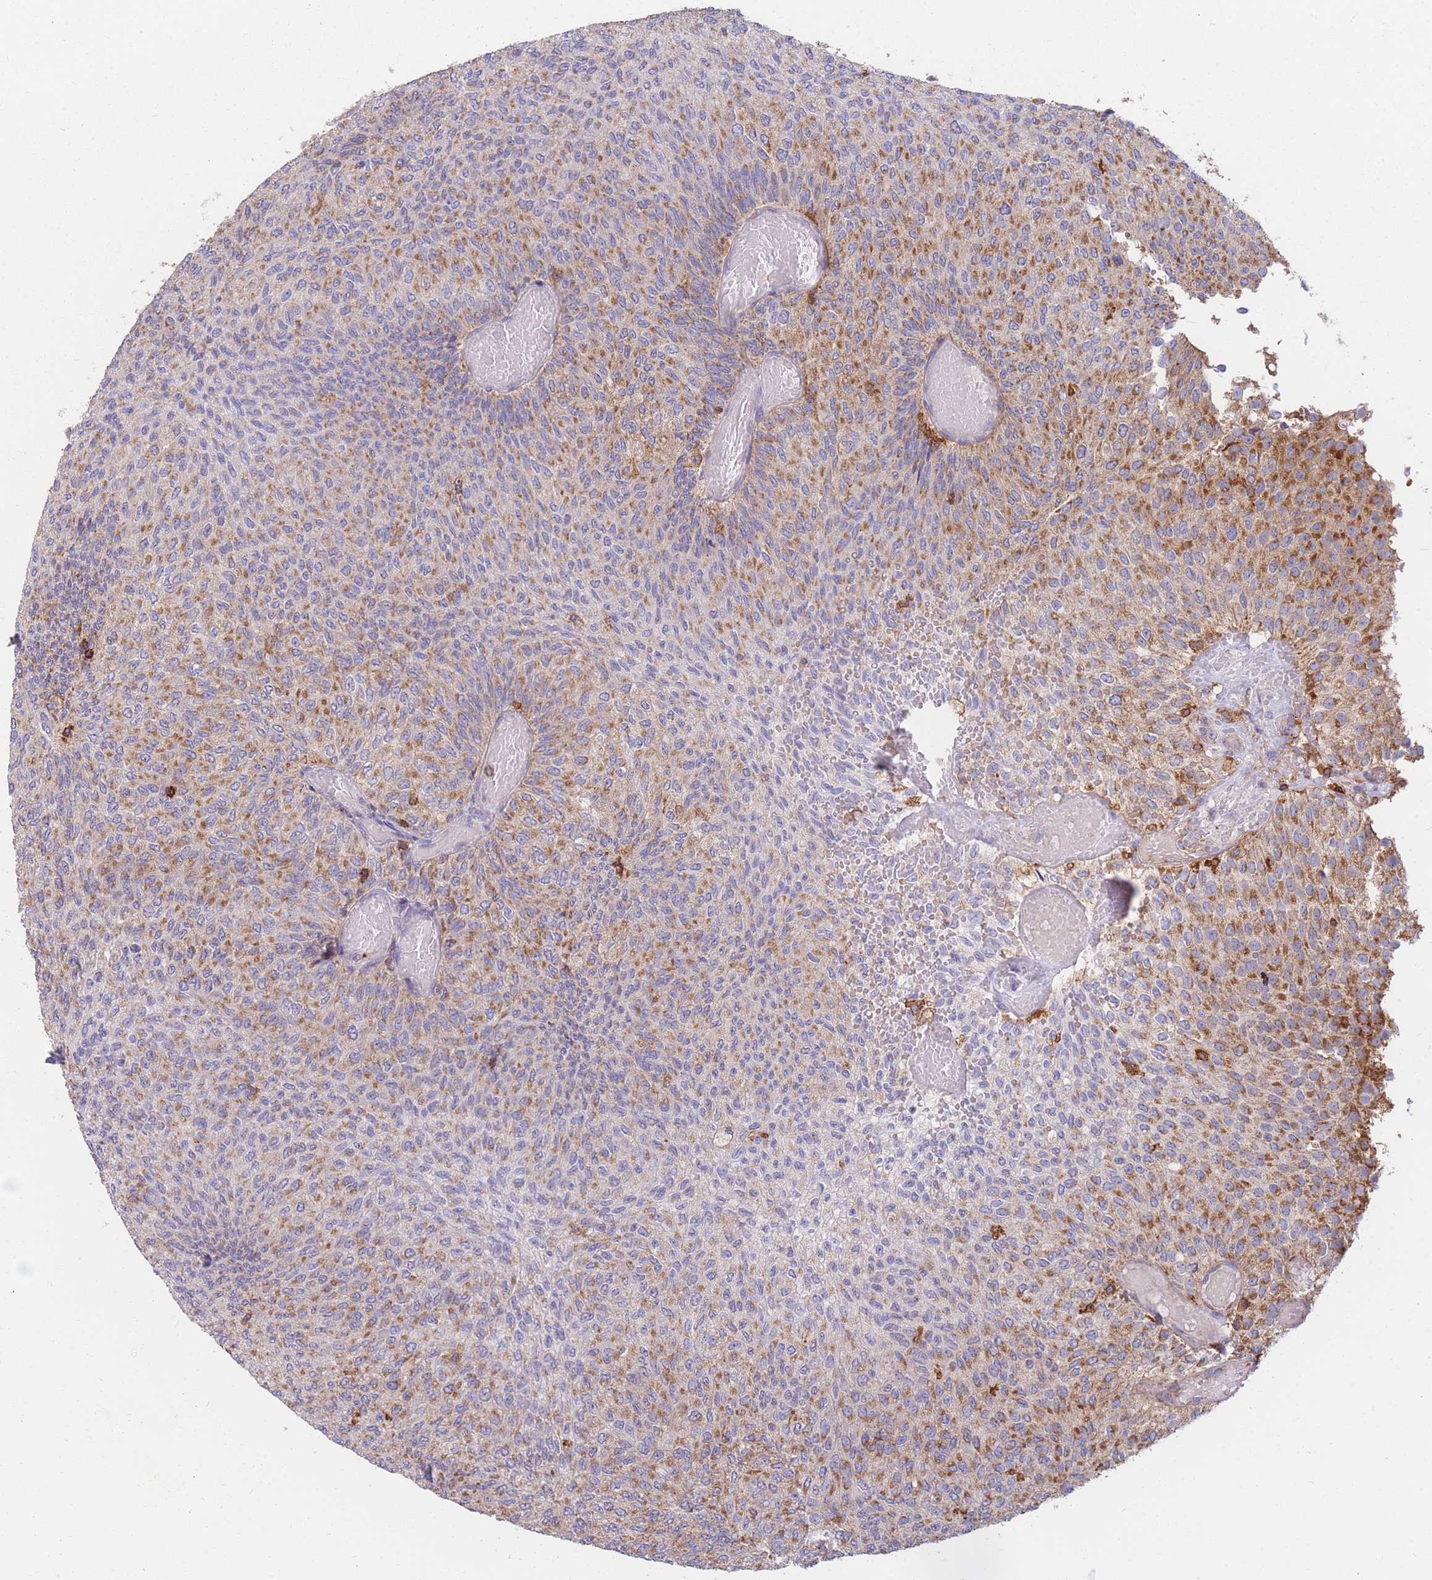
{"staining": {"intensity": "moderate", "quantity": "25%-75%", "location": "cytoplasmic/membranous"}, "tissue": "urothelial cancer", "cell_type": "Tumor cells", "image_type": "cancer", "snomed": [{"axis": "morphology", "description": "Urothelial carcinoma, Low grade"}, {"axis": "topography", "description": "Urinary bladder"}], "caption": "Human urothelial carcinoma (low-grade) stained for a protein (brown) reveals moderate cytoplasmic/membranous positive staining in about 25%-75% of tumor cells.", "gene": "MRPL54", "patient": {"sex": "male", "age": 78}}